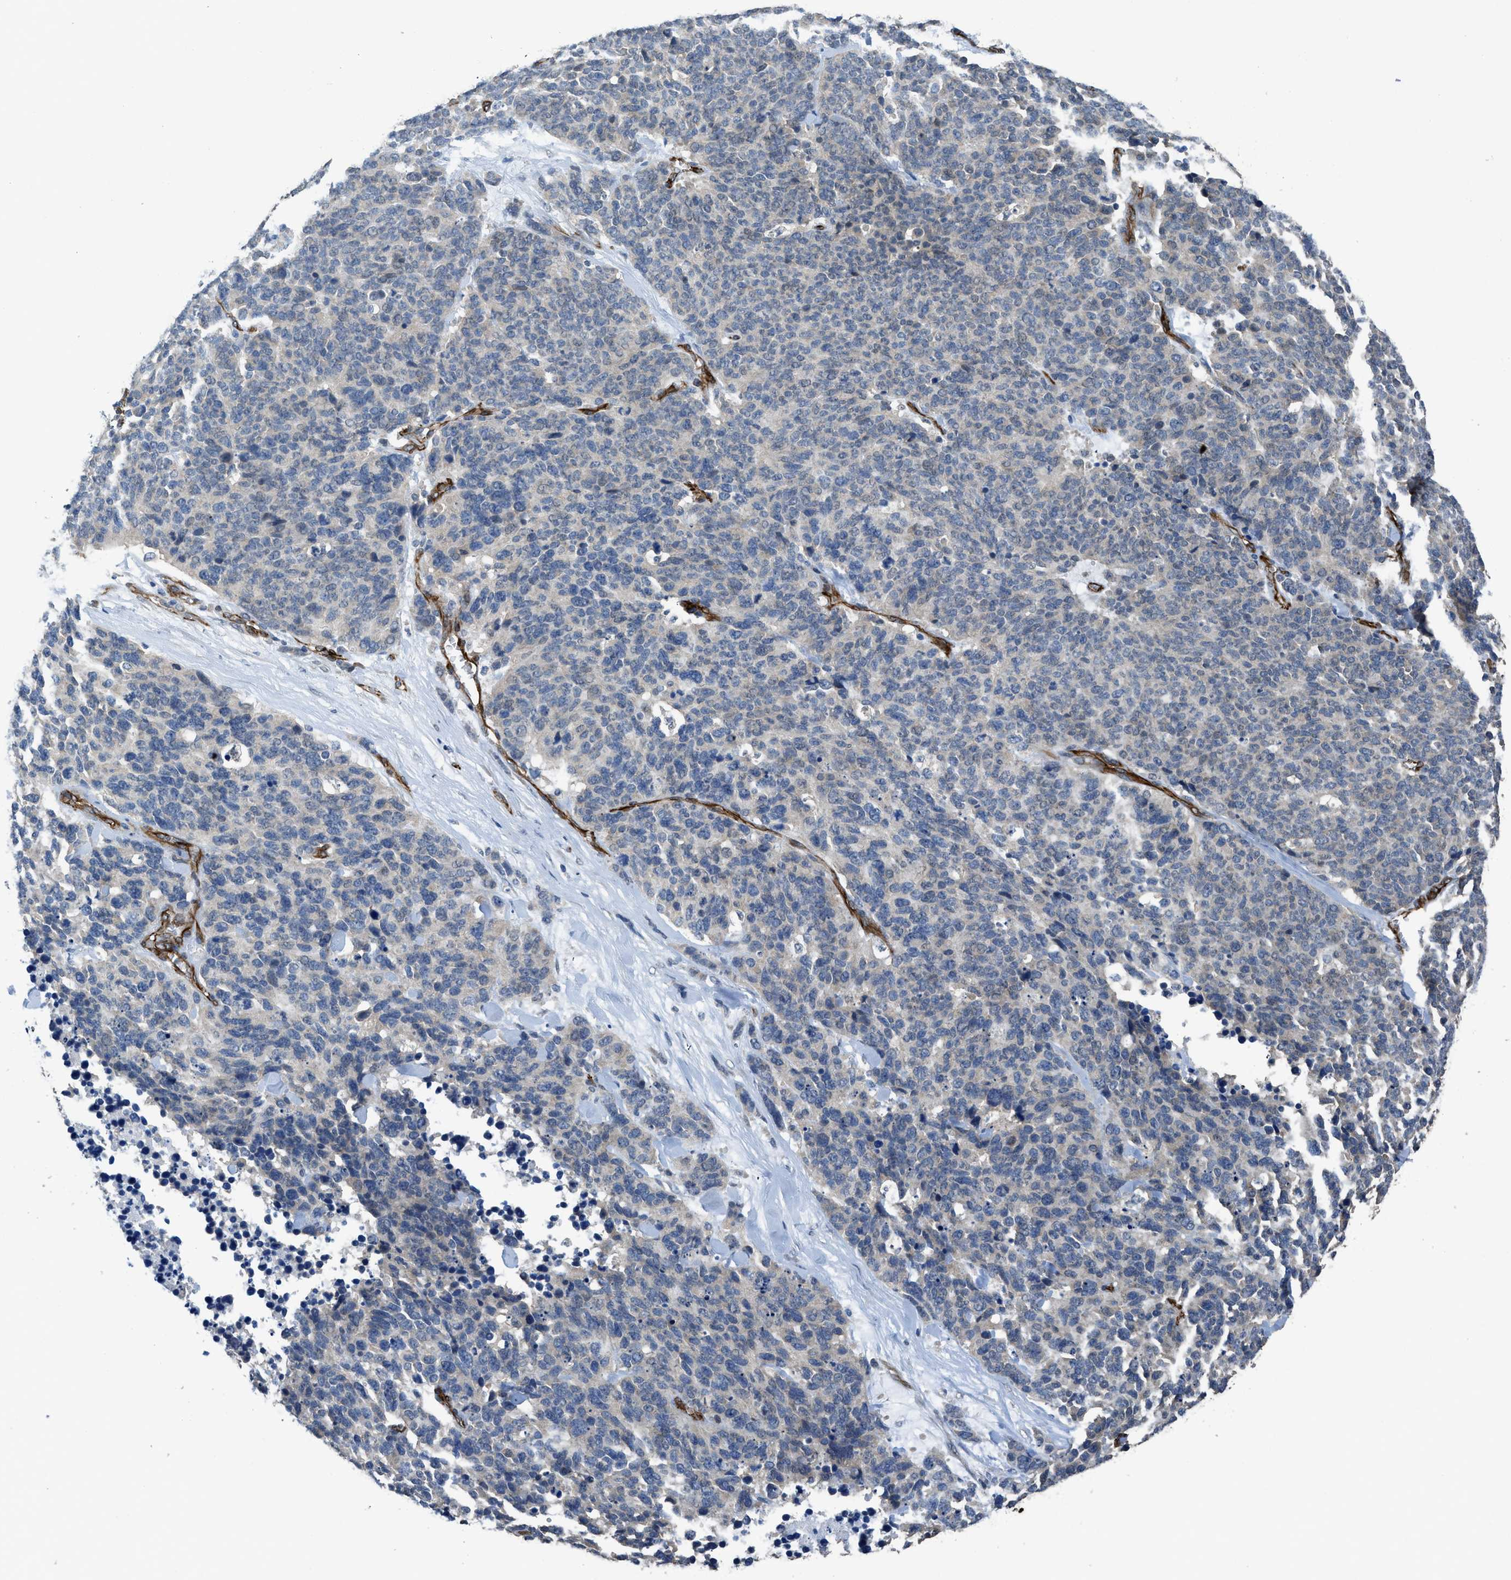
{"staining": {"intensity": "negative", "quantity": "none", "location": "none"}, "tissue": "lung cancer", "cell_type": "Tumor cells", "image_type": "cancer", "snomed": [{"axis": "morphology", "description": "Neoplasm, malignant, NOS"}, {"axis": "topography", "description": "Lung"}], "caption": "A histopathology image of human lung neoplasm (malignant) is negative for staining in tumor cells.", "gene": "SYNM", "patient": {"sex": "female", "age": 58}}